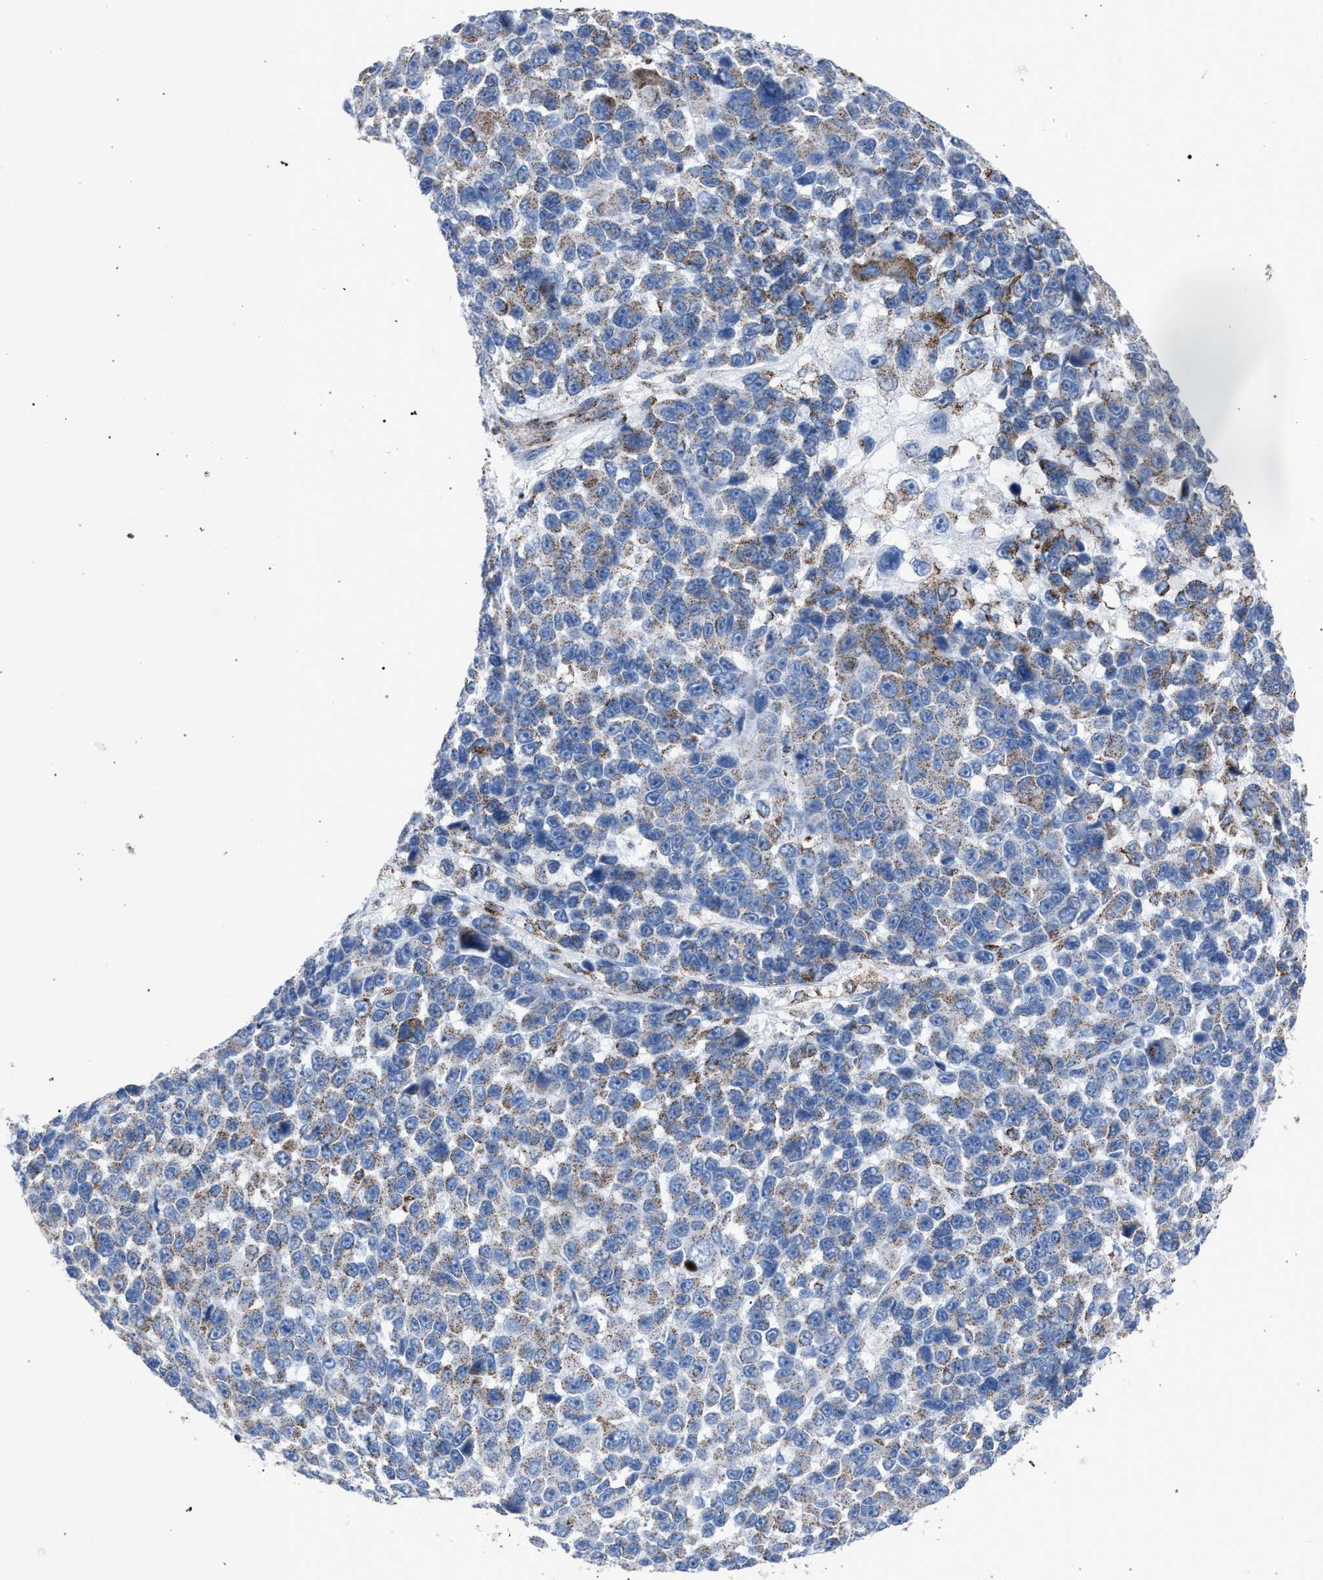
{"staining": {"intensity": "weak", "quantity": "<25%", "location": "cytoplasmic/membranous"}, "tissue": "melanoma", "cell_type": "Tumor cells", "image_type": "cancer", "snomed": [{"axis": "morphology", "description": "Malignant melanoma, NOS"}, {"axis": "topography", "description": "Skin"}], "caption": "The micrograph reveals no significant expression in tumor cells of malignant melanoma.", "gene": "HSD17B4", "patient": {"sex": "male", "age": 53}}